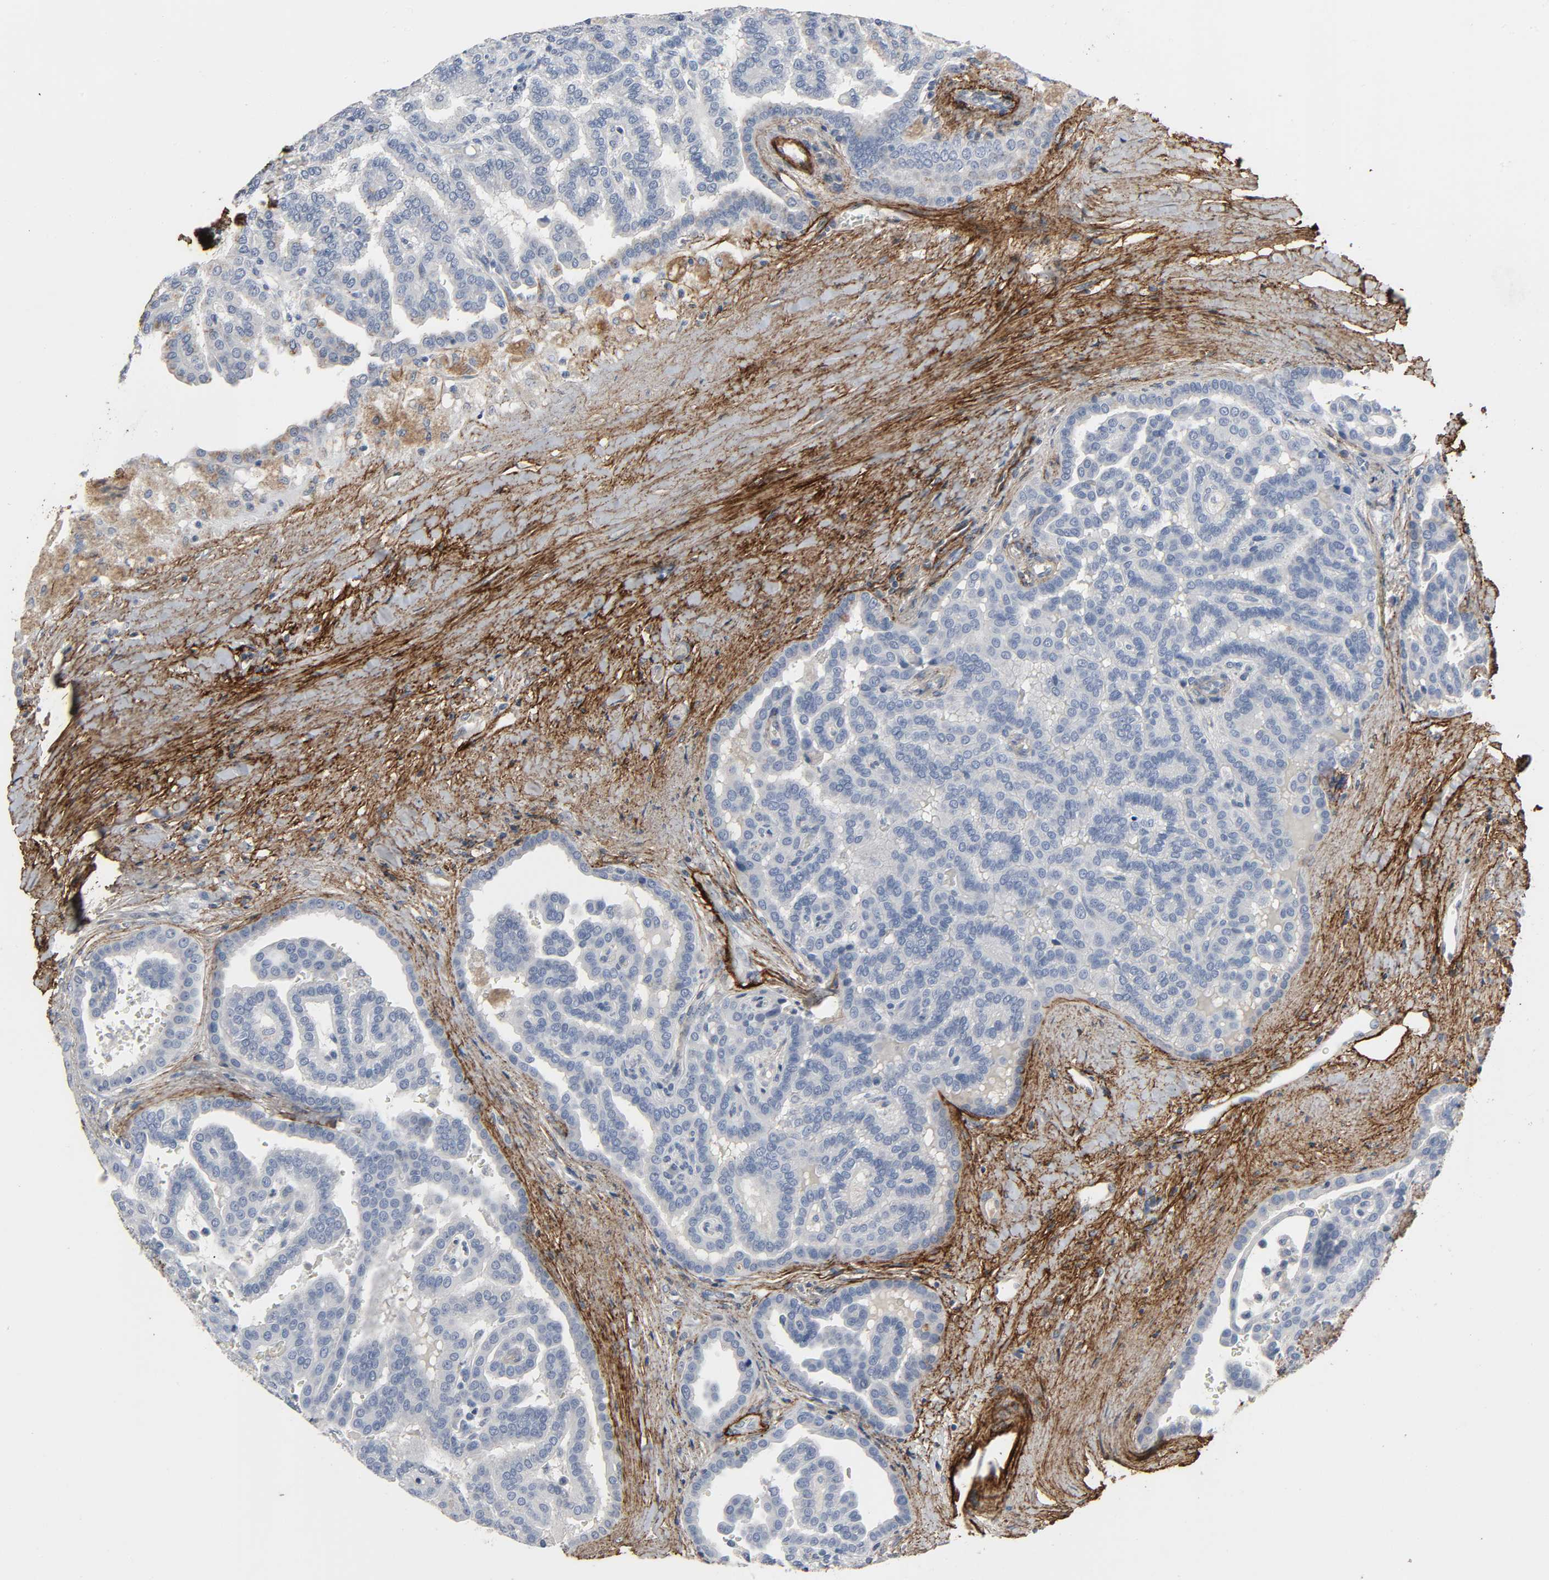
{"staining": {"intensity": "negative", "quantity": "none", "location": "none"}, "tissue": "renal cancer", "cell_type": "Tumor cells", "image_type": "cancer", "snomed": [{"axis": "morphology", "description": "Adenocarcinoma, NOS"}, {"axis": "topography", "description": "Kidney"}], "caption": "The IHC photomicrograph has no significant positivity in tumor cells of adenocarcinoma (renal) tissue. (Brightfield microscopy of DAB immunohistochemistry at high magnification).", "gene": "FBLN5", "patient": {"sex": "male", "age": 61}}